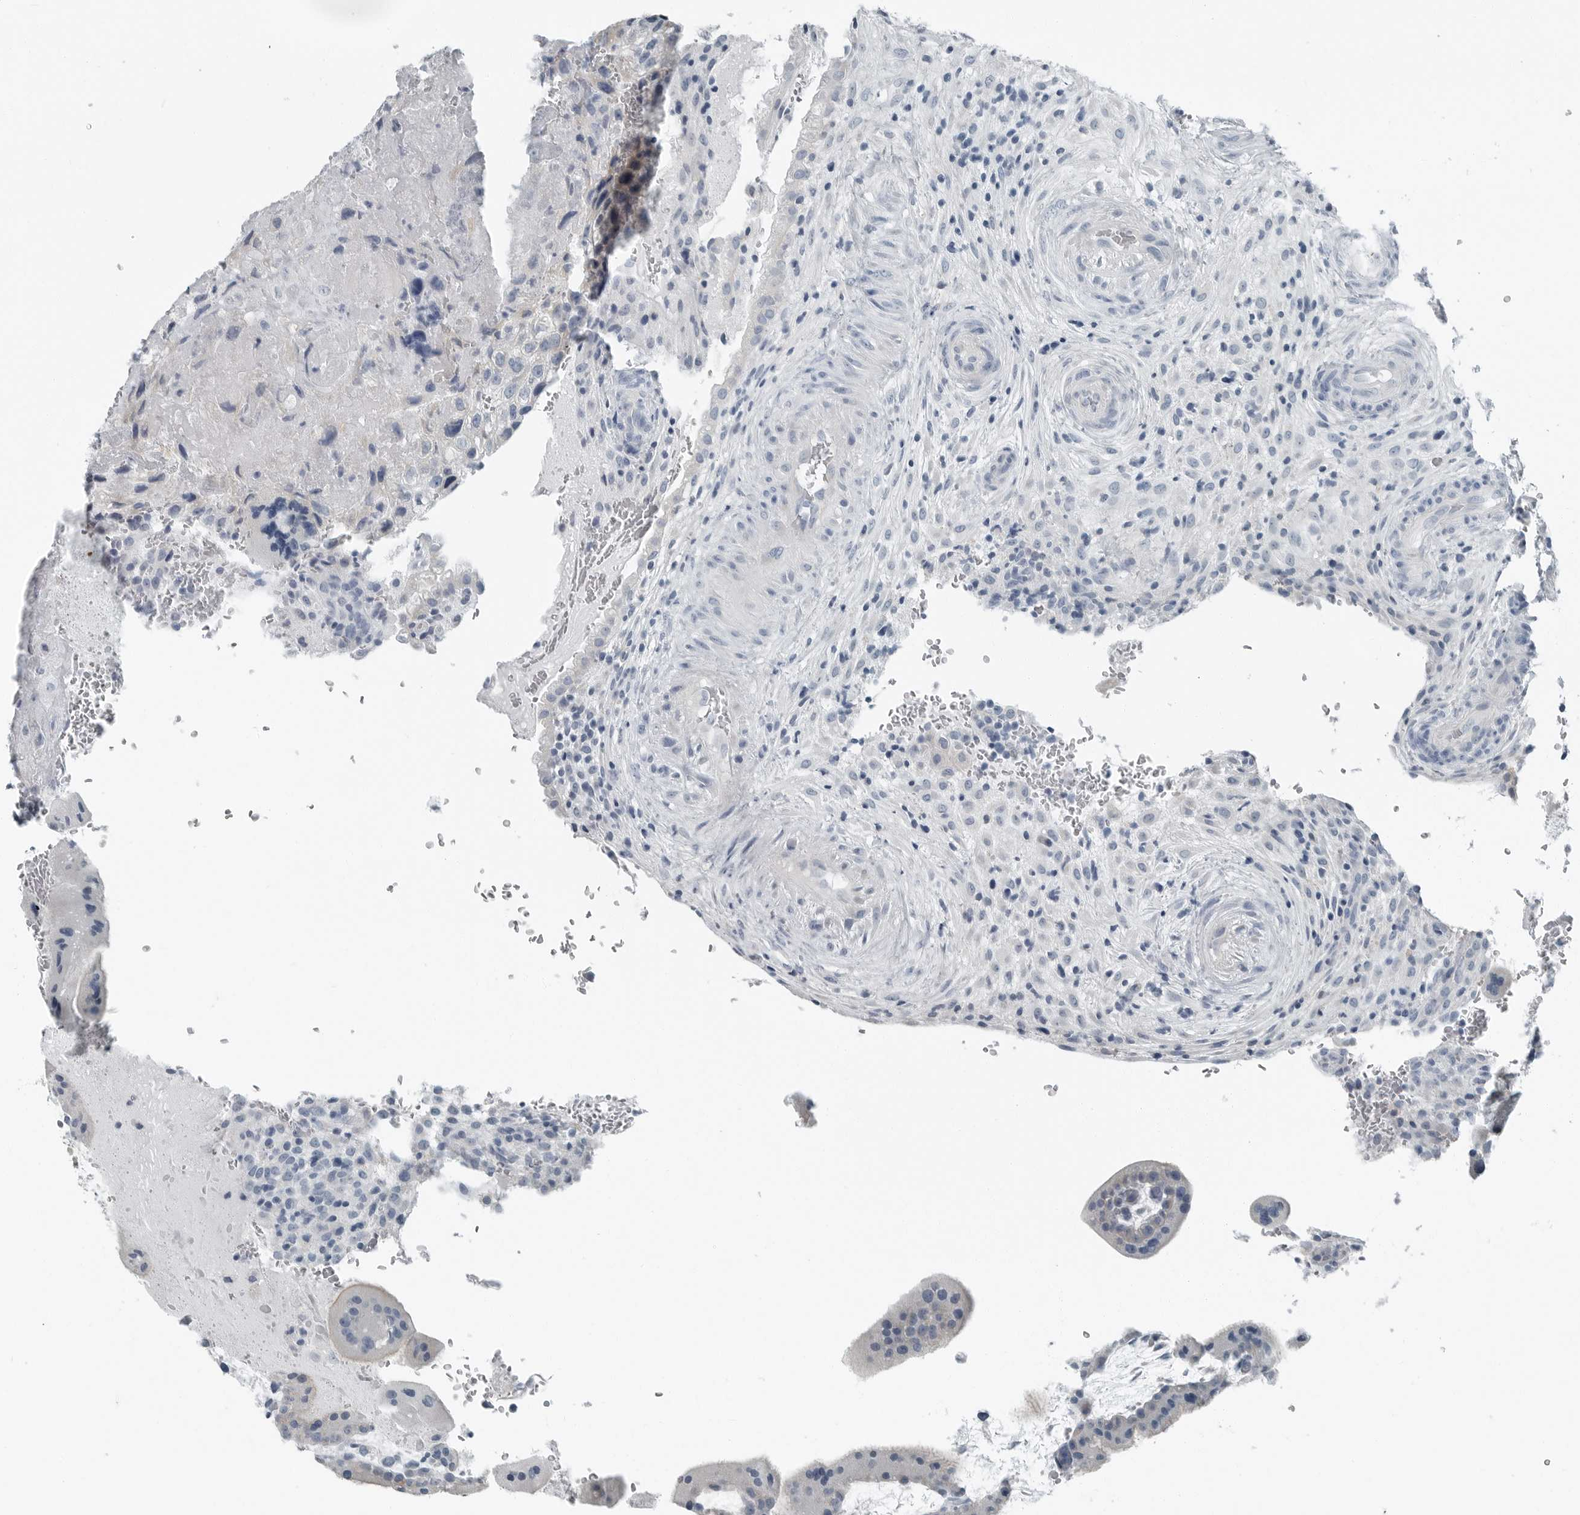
{"staining": {"intensity": "weak", "quantity": "<25%", "location": "cytoplasmic/membranous"}, "tissue": "placenta", "cell_type": "Decidual cells", "image_type": "normal", "snomed": [{"axis": "morphology", "description": "Normal tissue, NOS"}, {"axis": "topography", "description": "Placenta"}], "caption": "This is an immunohistochemistry (IHC) histopathology image of benign placenta. There is no positivity in decidual cells.", "gene": "ZPBP2", "patient": {"sex": "female", "age": 35}}